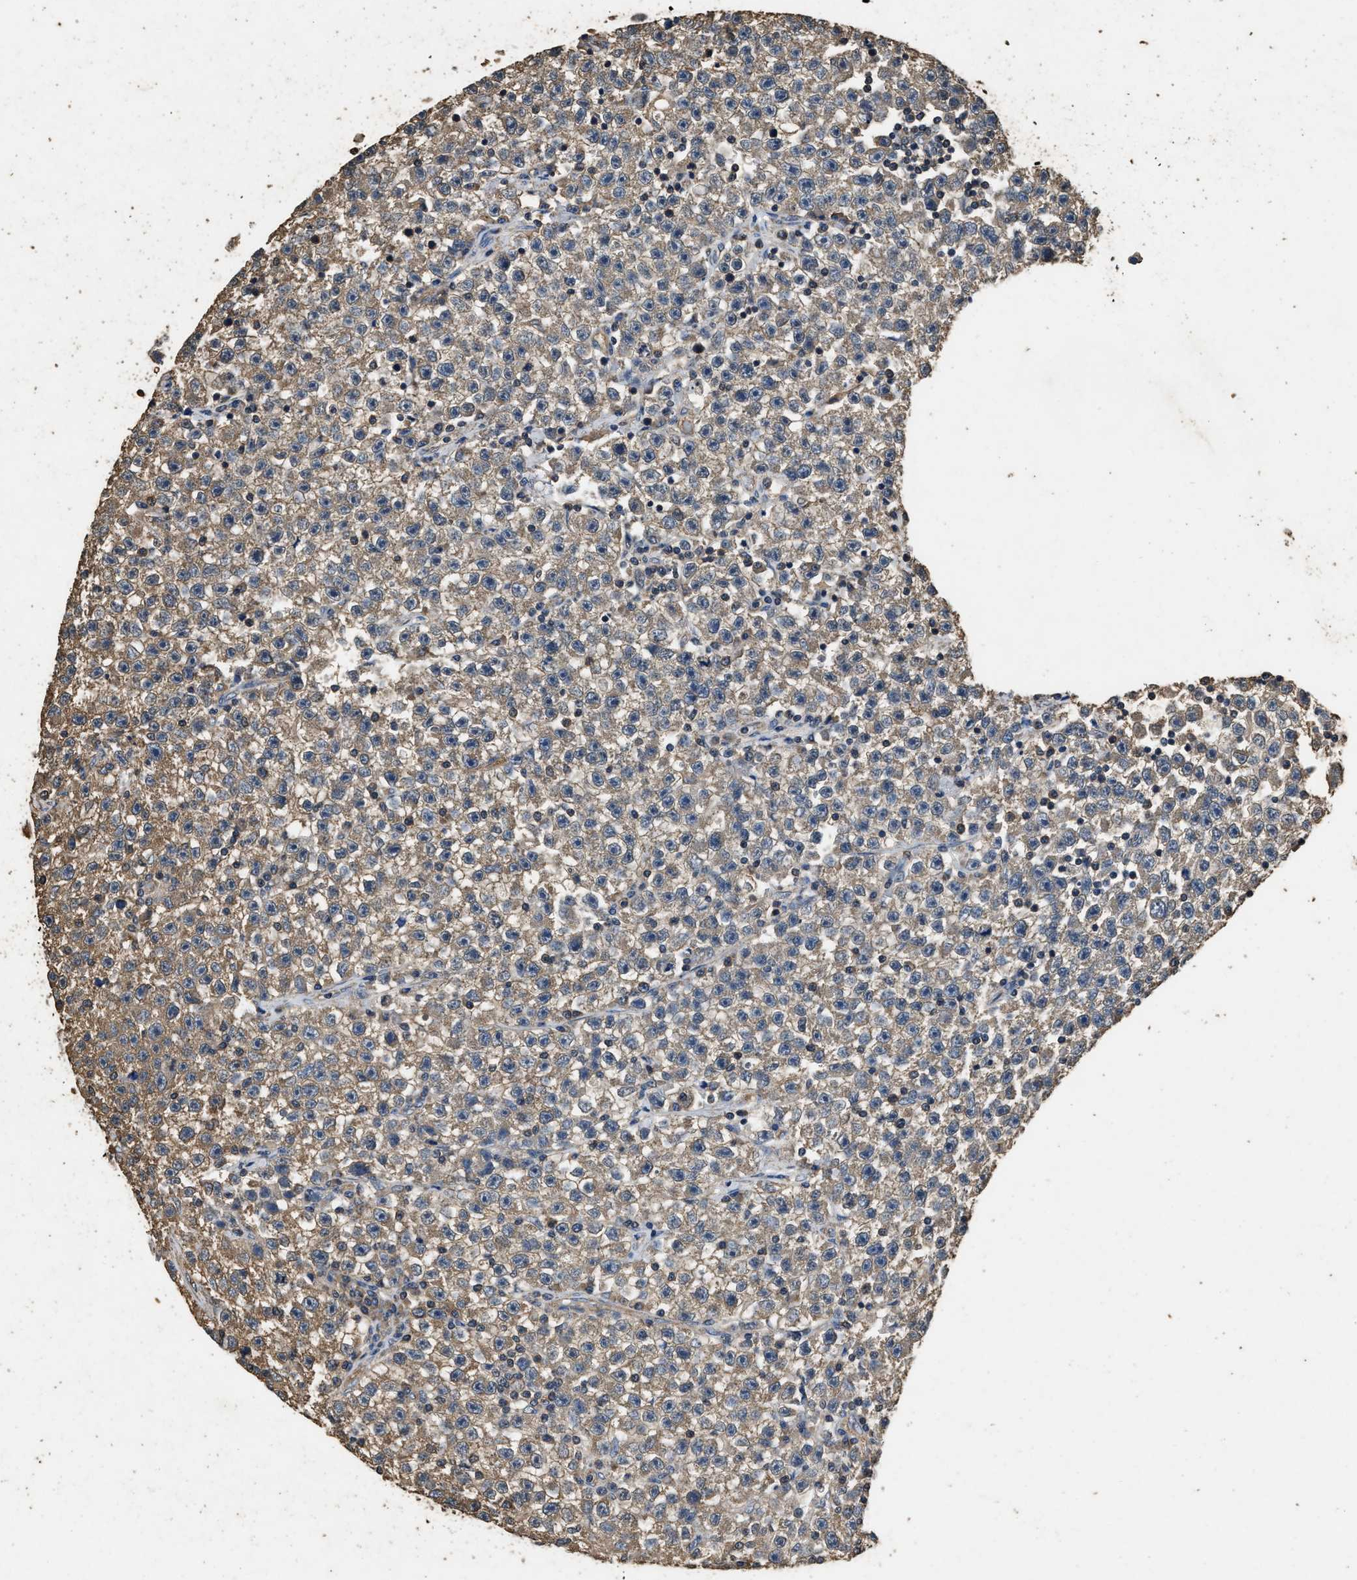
{"staining": {"intensity": "weak", "quantity": ">75%", "location": "cytoplasmic/membranous"}, "tissue": "testis cancer", "cell_type": "Tumor cells", "image_type": "cancer", "snomed": [{"axis": "morphology", "description": "Seminoma, NOS"}, {"axis": "topography", "description": "Testis"}], "caption": "A brown stain highlights weak cytoplasmic/membranous positivity of a protein in human seminoma (testis) tumor cells.", "gene": "MIB1", "patient": {"sex": "male", "age": 22}}